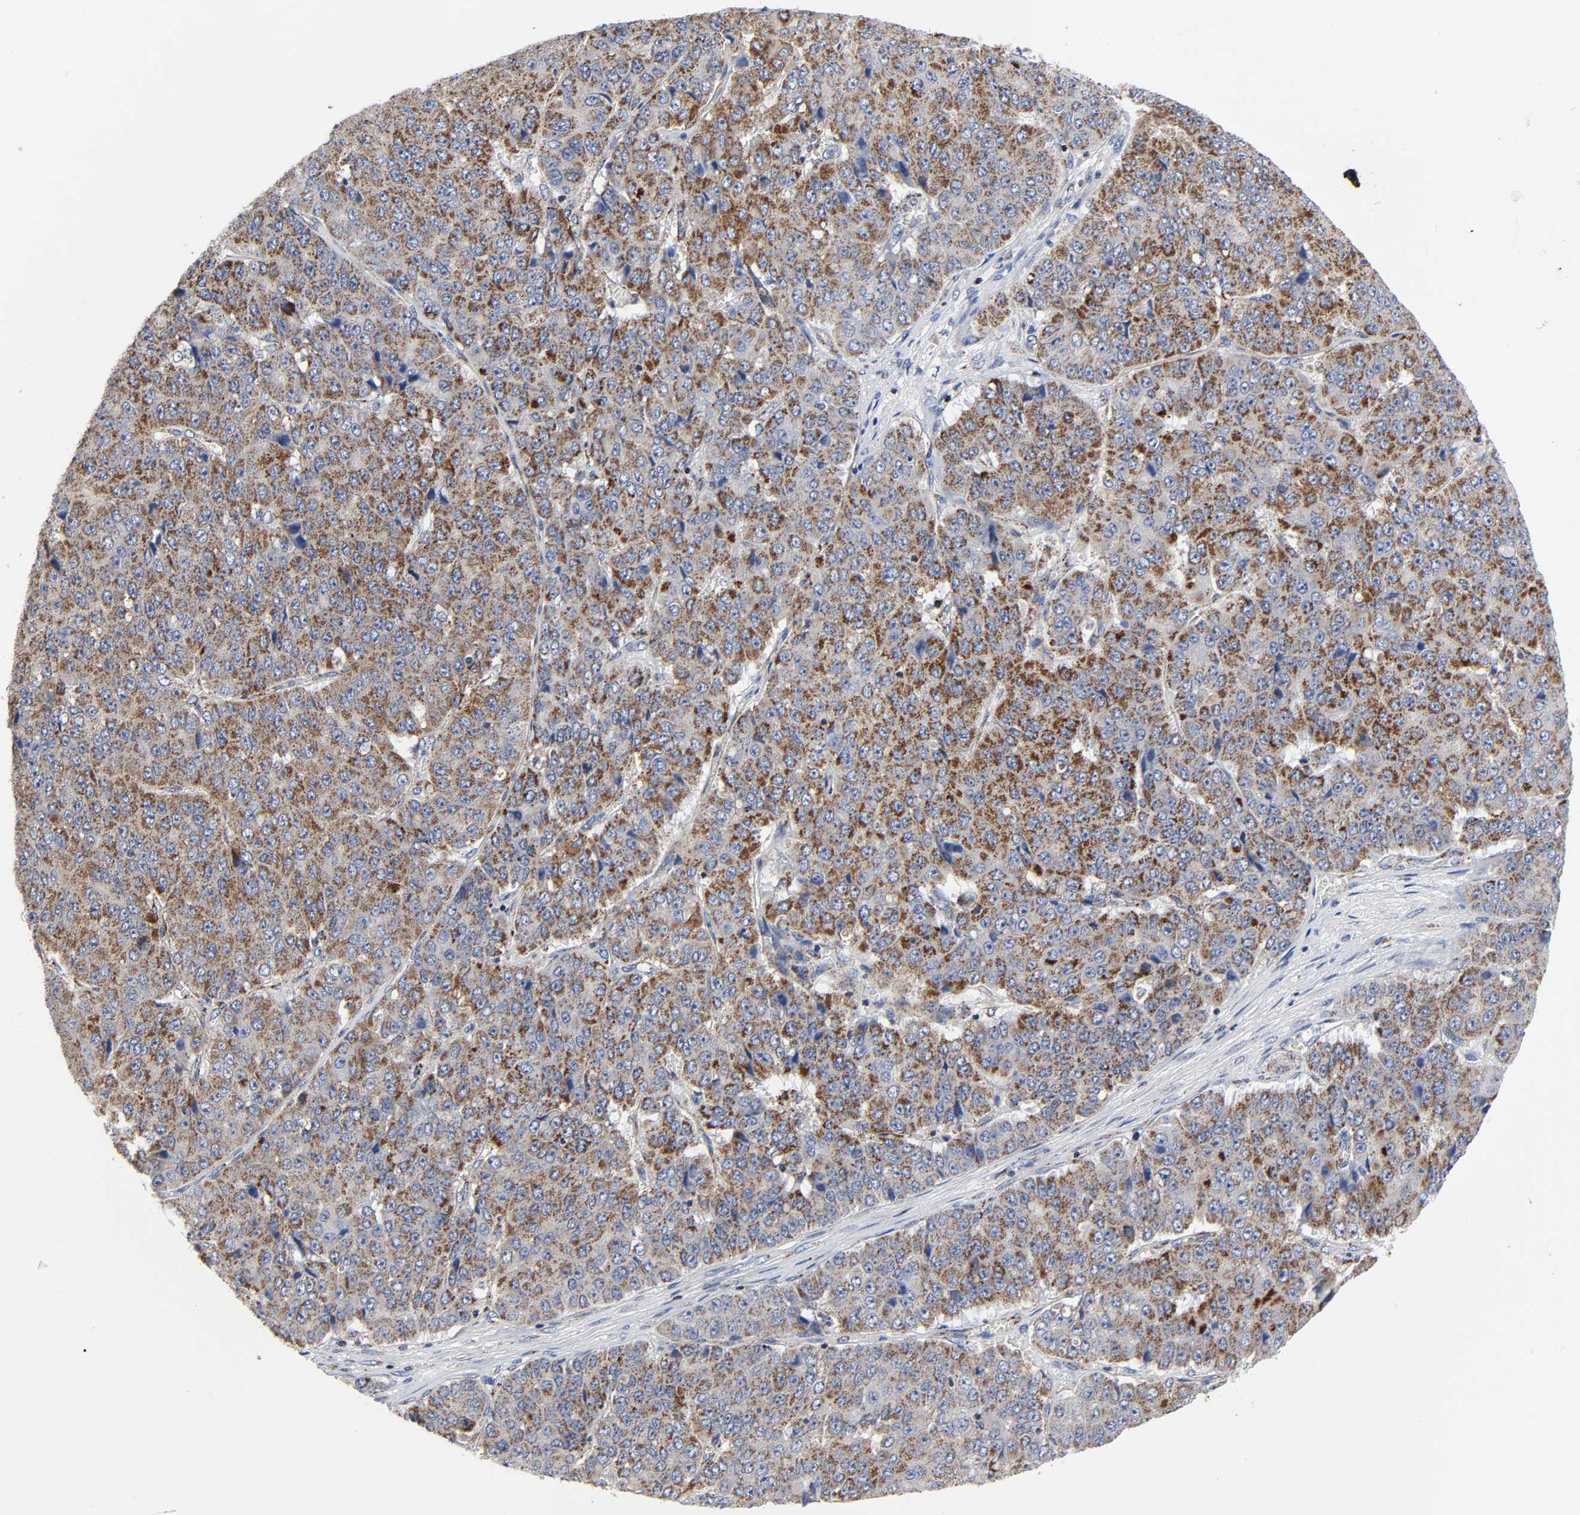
{"staining": {"intensity": "moderate", "quantity": ">75%", "location": "cytoplasmic/membranous"}, "tissue": "pancreatic cancer", "cell_type": "Tumor cells", "image_type": "cancer", "snomed": [{"axis": "morphology", "description": "Adenocarcinoma, NOS"}, {"axis": "topography", "description": "Pancreas"}], "caption": "Protein expression analysis of human pancreatic adenocarcinoma reveals moderate cytoplasmic/membranous positivity in approximately >75% of tumor cells. The staining was performed using DAB, with brown indicating positive protein expression. Nuclei are stained blue with hematoxylin.", "gene": "AOPEP", "patient": {"sex": "male", "age": 50}}